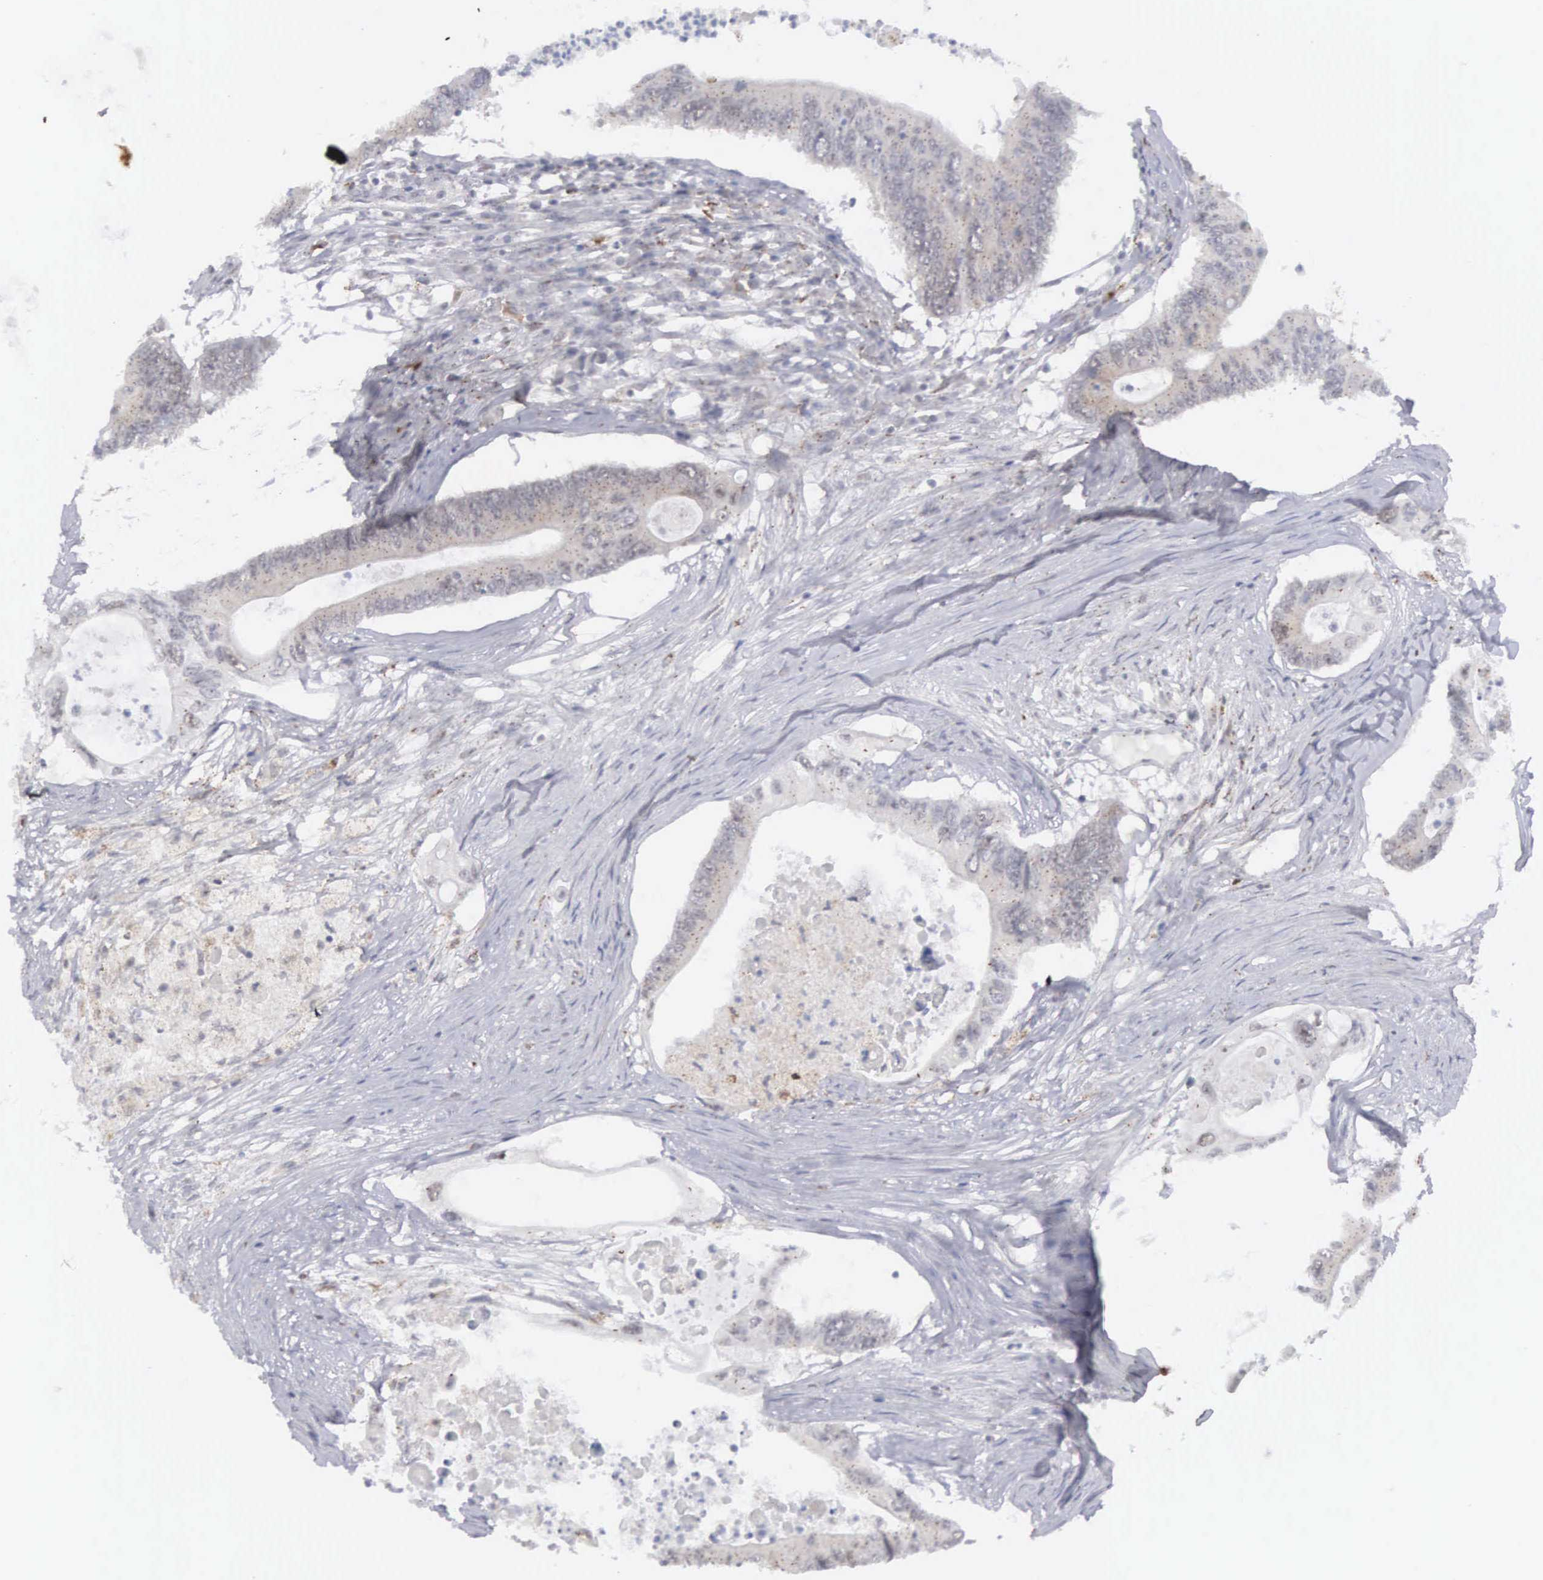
{"staining": {"intensity": "weak", "quantity": "<25%", "location": "nuclear"}, "tissue": "colorectal cancer", "cell_type": "Tumor cells", "image_type": "cancer", "snomed": [{"axis": "morphology", "description": "Adenocarcinoma, NOS"}, {"axis": "topography", "description": "Colon"}], "caption": "IHC image of neoplastic tissue: colorectal adenocarcinoma stained with DAB (3,3'-diaminobenzidine) shows no significant protein staining in tumor cells.", "gene": "MNAT1", "patient": {"sex": "male", "age": 65}}